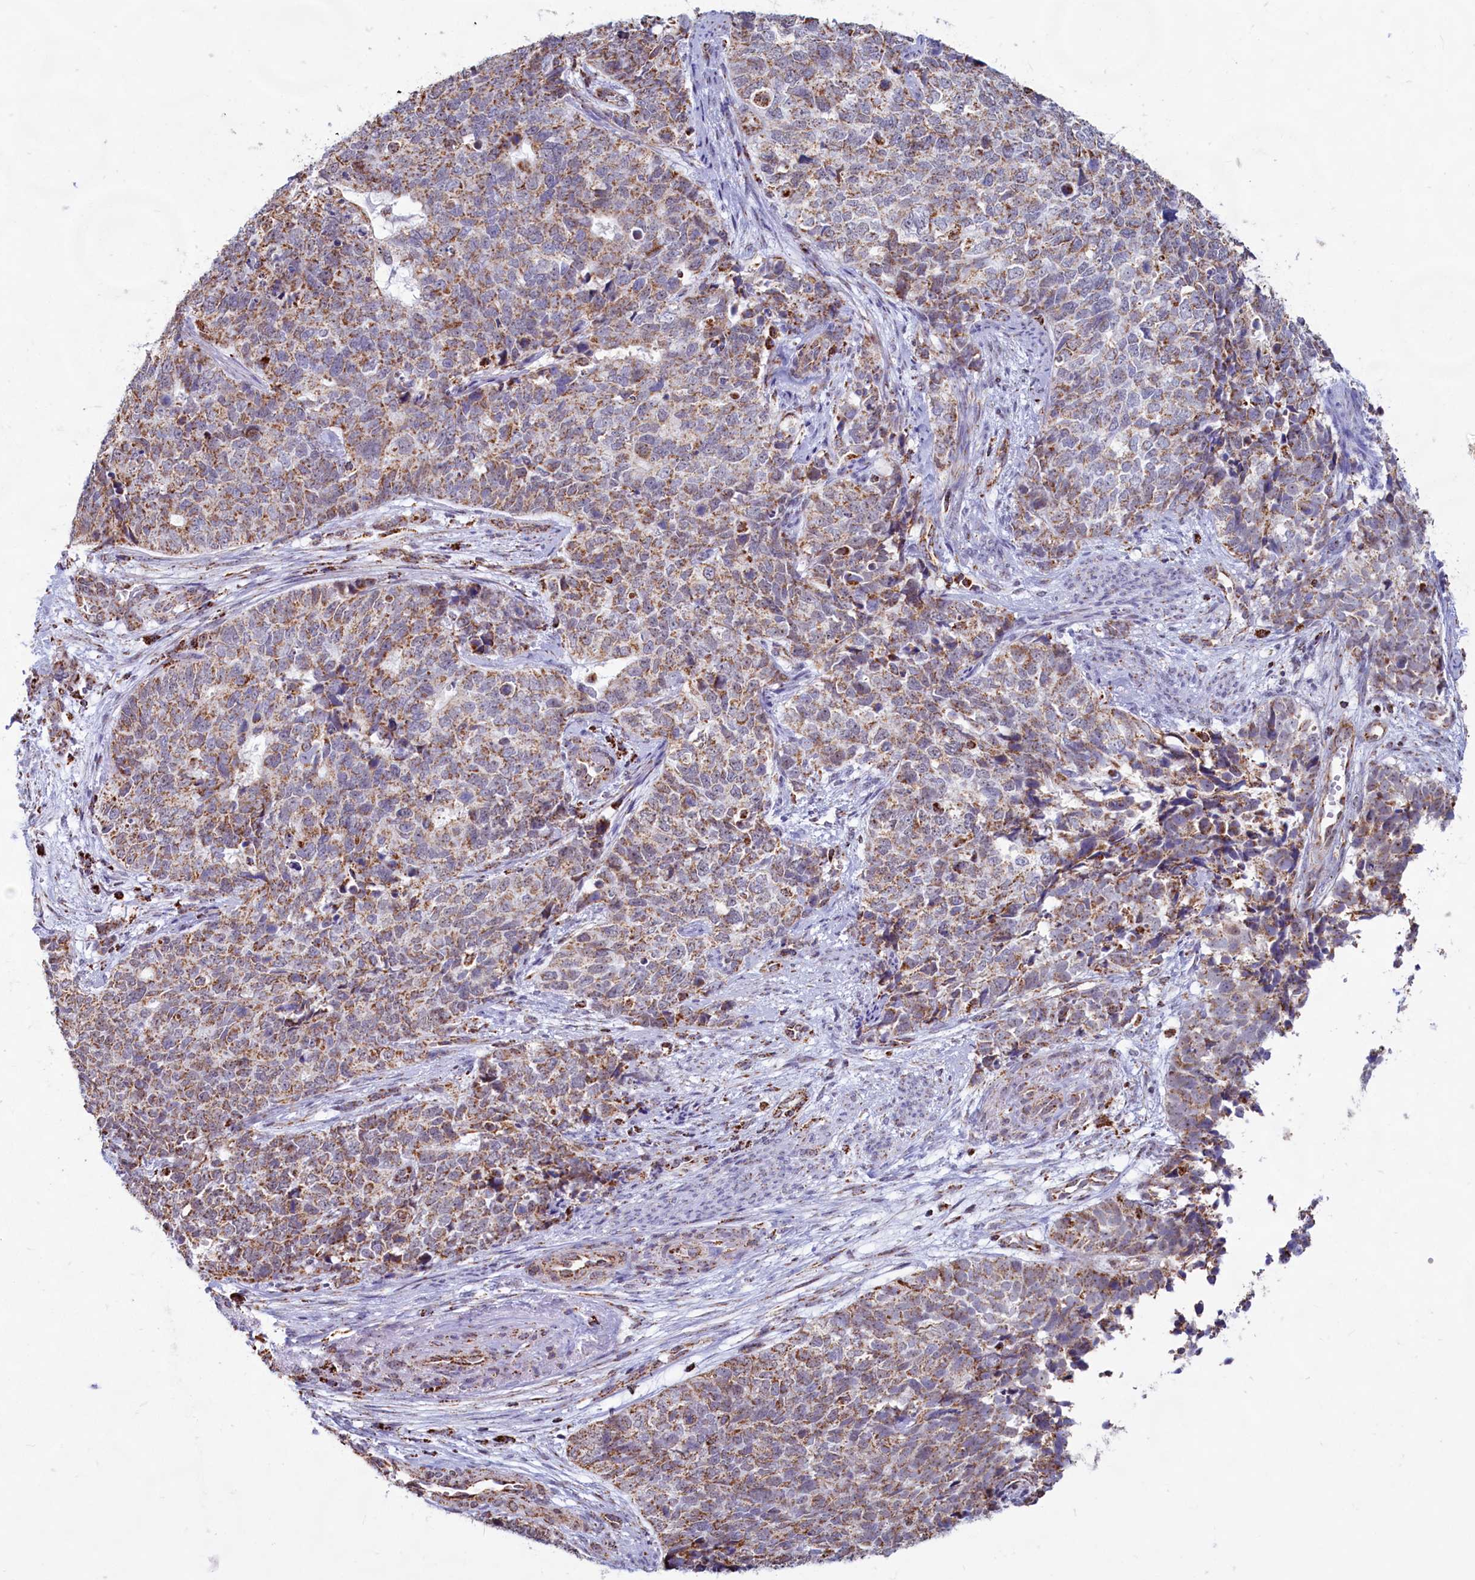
{"staining": {"intensity": "moderate", "quantity": ">75%", "location": "cytoplasmic/membranous"}, "tissue": "cervical cancer", "cell_type": "Tumor cells", "image_type": "cancer", "snomed": [{"axis": "morphology", "description": "Squamous cell carcinoma, NOS"}, {"axis": "topography", "description": "Cervix"}], "caption": "Brown immunohistochemical staining in cervical cancer exhibits moderate cytoplasmic/membranous staining in about >75% of tumor cells. The staining was performed using DAB (3,3'-diaminobenzidine), with brown indicating positive protein expression. Nuclei are stained blue with hematoxylin.", "gene": "C1D", "patient": {"sex": "female", "age": 63}}